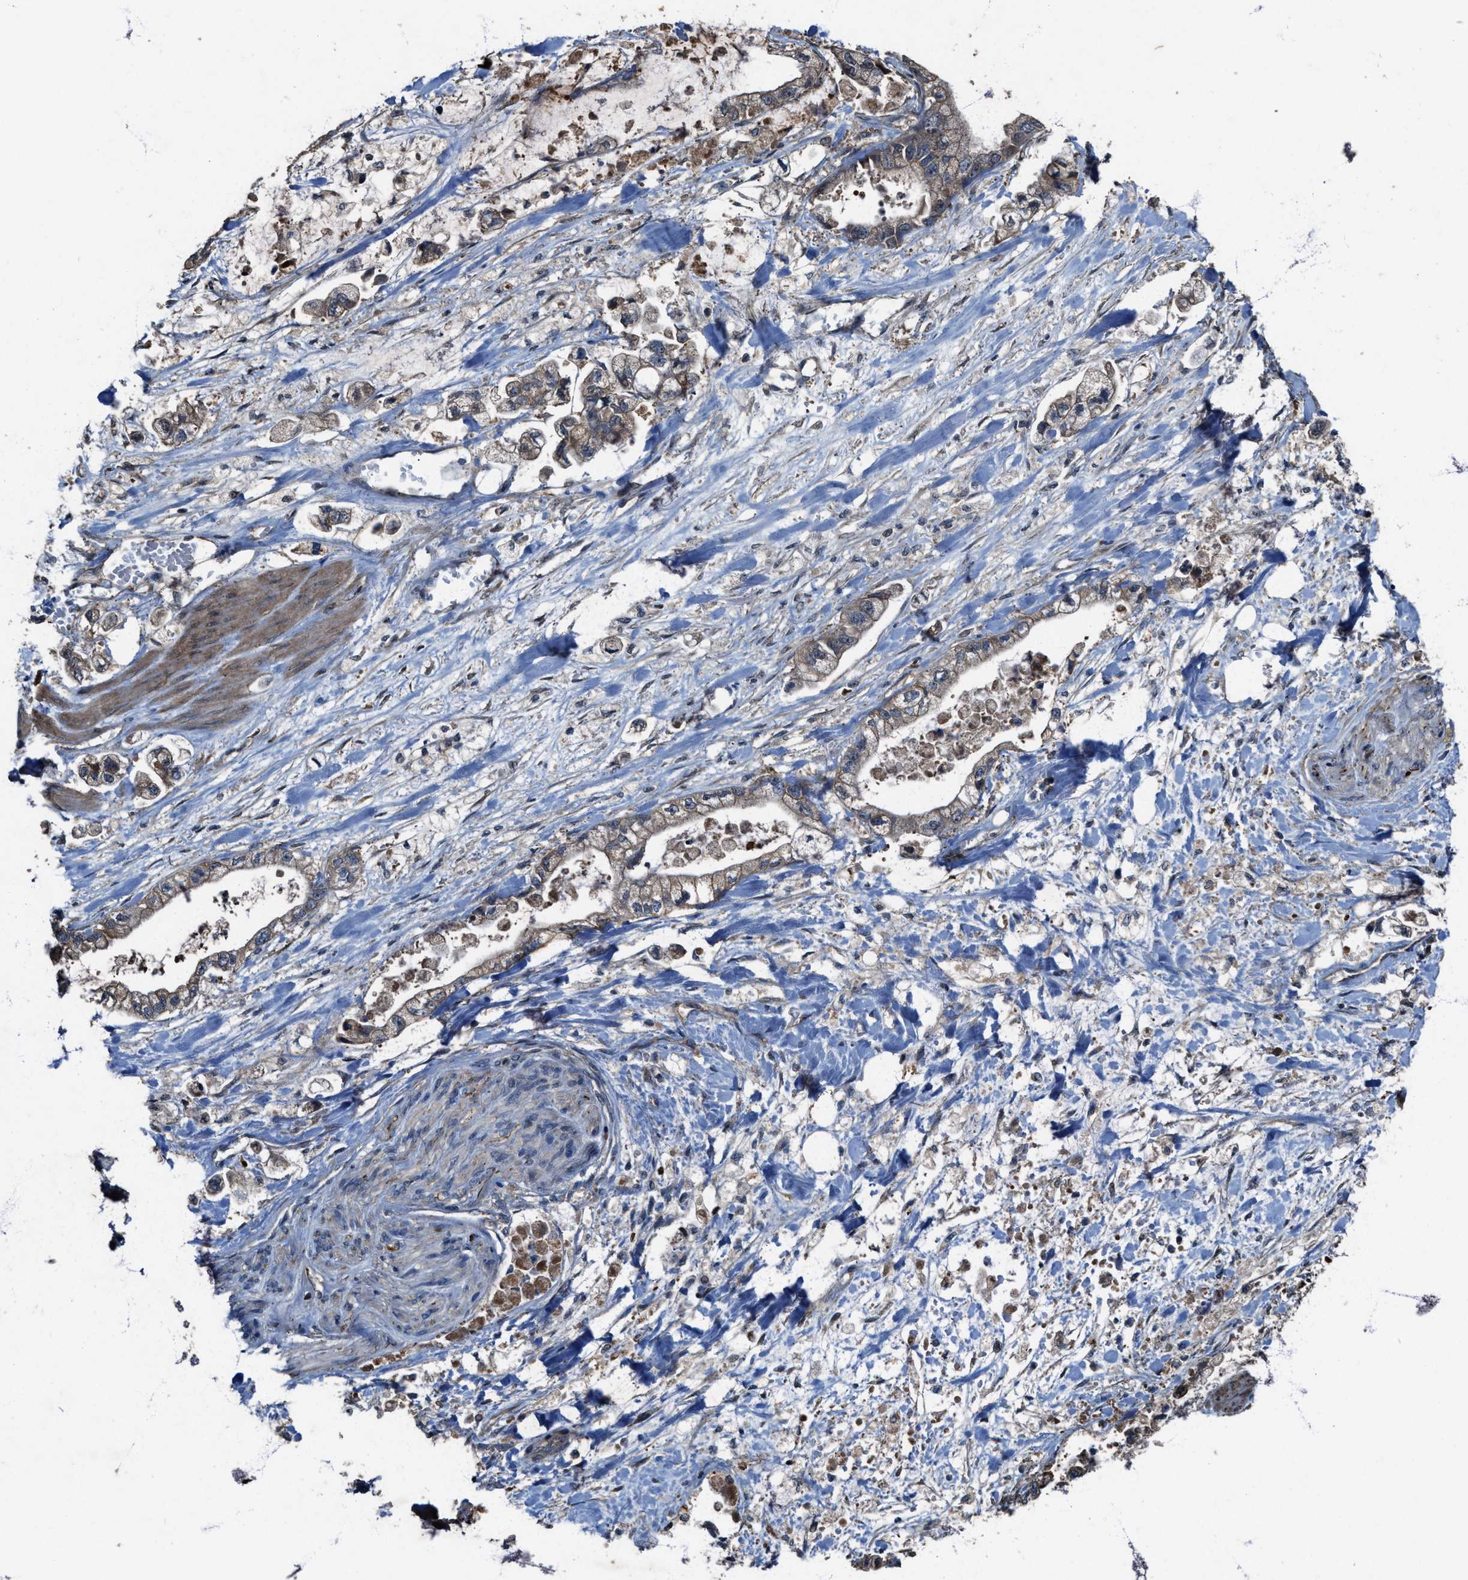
{"staining": {"intensity": "moderate", "quantity": "25%-75%", "location": "cytoplasmic/membranous"}, "tissue": "stomach cancer", "cell_type": "Tumor cells", "image_type": "cancer", "snomed": [{"axis": "morphology", "description": "Normal tissue, NOS"}, {"axis": "morphology", "description": "Adenocarcinoma, NOS"}, {"axis": "topography", "description": "Stomach"}], "caption": "A brown stain highlights moderate cytoplasmic/membranous expression of a protein in stomach adenocarcinoma tumor cells. The protein is stained brown, and the nuclei are stained in blue (DAB (3,3'-diaminobenzidine) IHC with brightfield microscopy, high magnification).", "gene": "PDP2", "patient": {"sex": "male", "age": 62}}